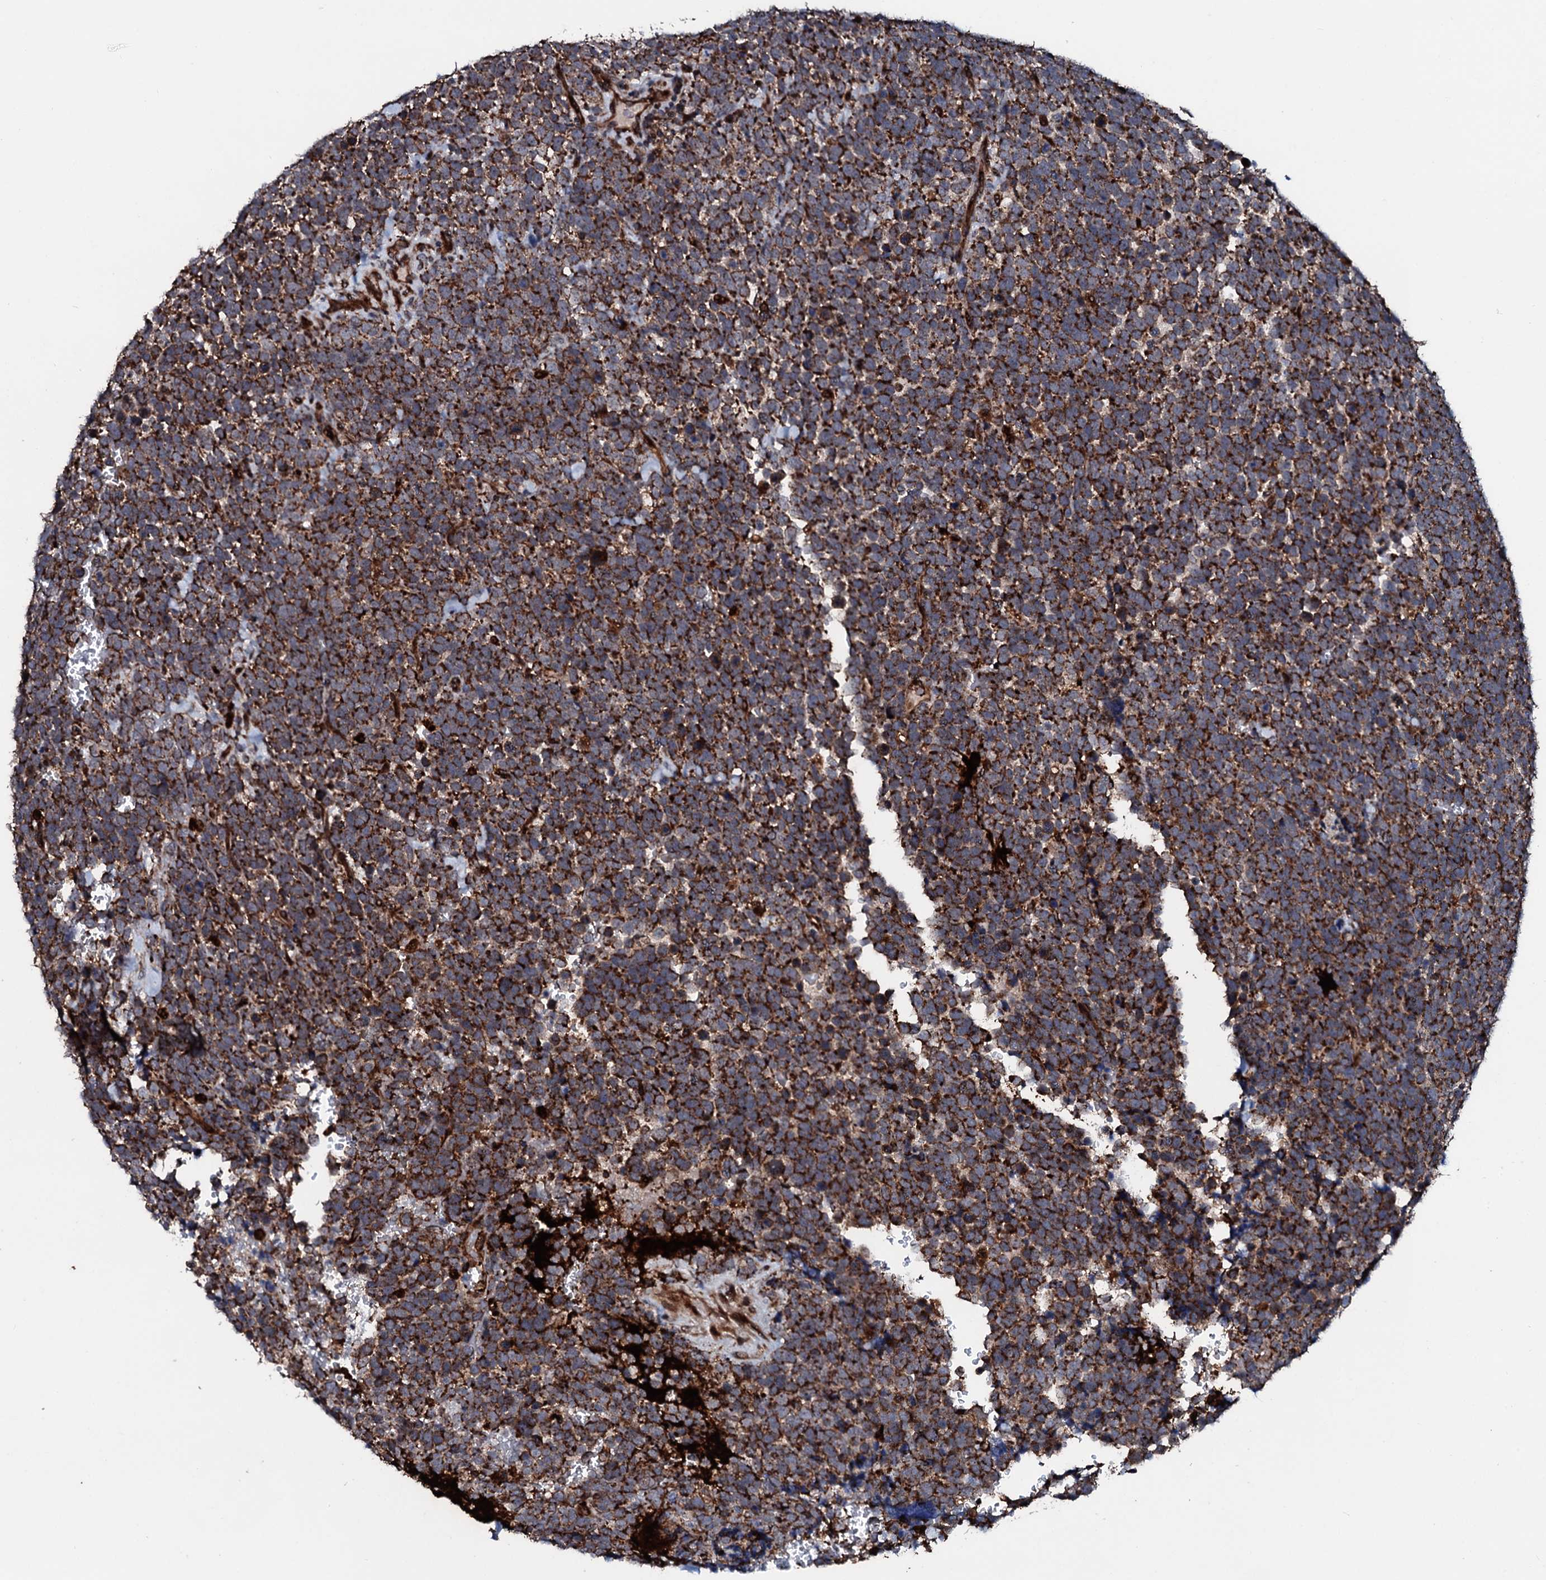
{"staining": {"intensity": "strong", "quantity": ">75%", "location": "cytoplasmic/membranous"}, "tissue": "urothelial cancer", "cell_type": "Tumor cells", "image_type": "cancer", "snomed": [{"axis": "morphology", "description": "Urothelial carcinoma, High grade"}, {"axis": "topography", "description": "Urinary bladder"}], "caption": "This photomicrograph shows IHC staining of urothelial cancer, with high strong cytoplasmic/membranous expression in approximately >75% of tumor cells.", "gene": "SDHAF2", "patient": {"sex": "female", "age": 82}}